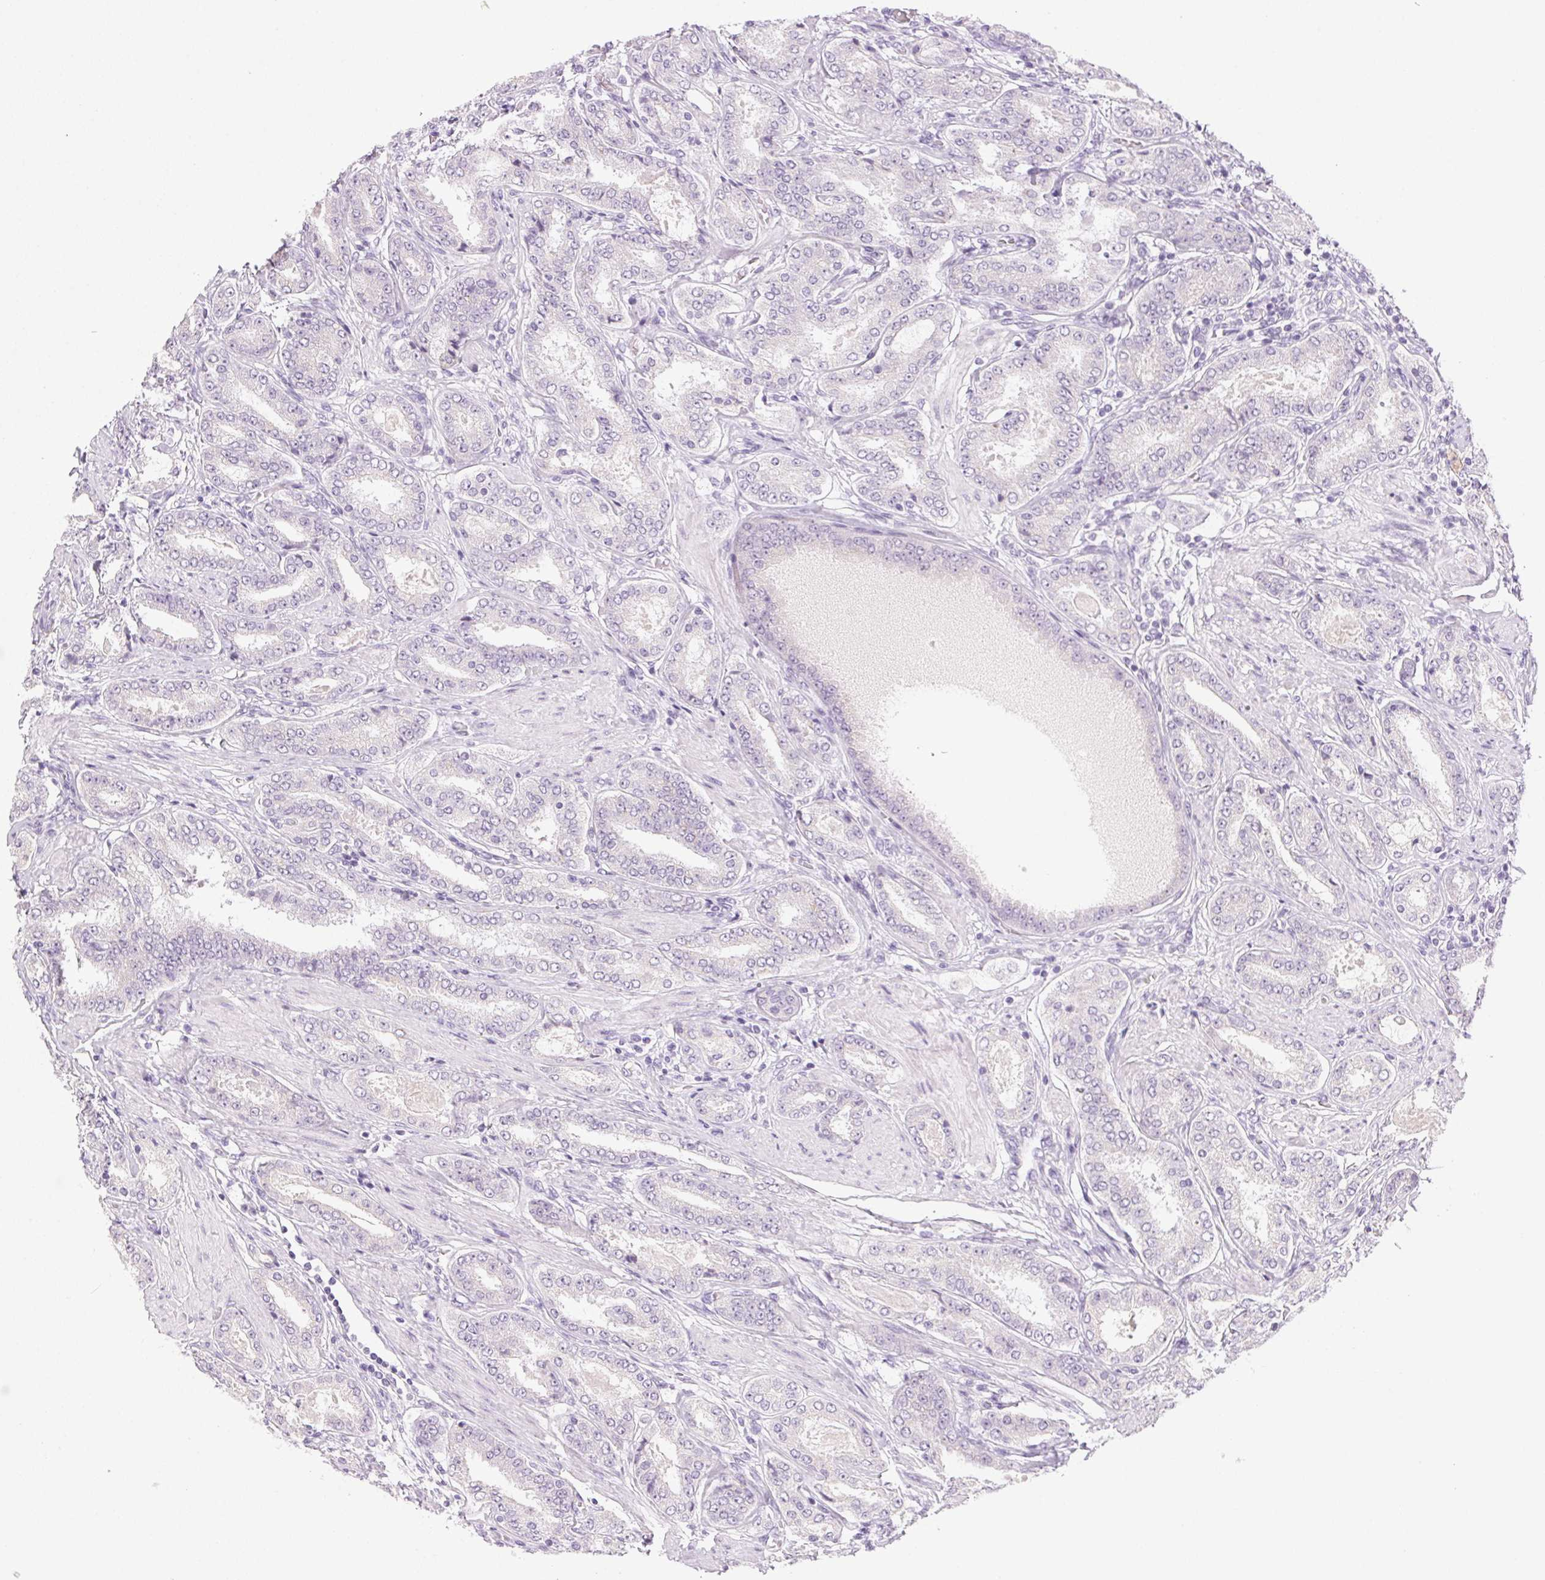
{"staining": {"intensity": "negative", "quantity": "none", "location": "none"}, "tissue": "prostate cancer", "cell_type": "Tumor cells", "image_type": "cancer", "snomed": [{"axis": "morphology", "description": "Adenocarcinoma, High grade"}, {"axis": "topography", "description": "Prostate"}], "caption": "Immunohistochemistry of prostate adenocarcinoma (high-grade) displays no expression in tumor cells.", "gene": "POPDC2", "patient": {"sex": "male", "age": 63}}